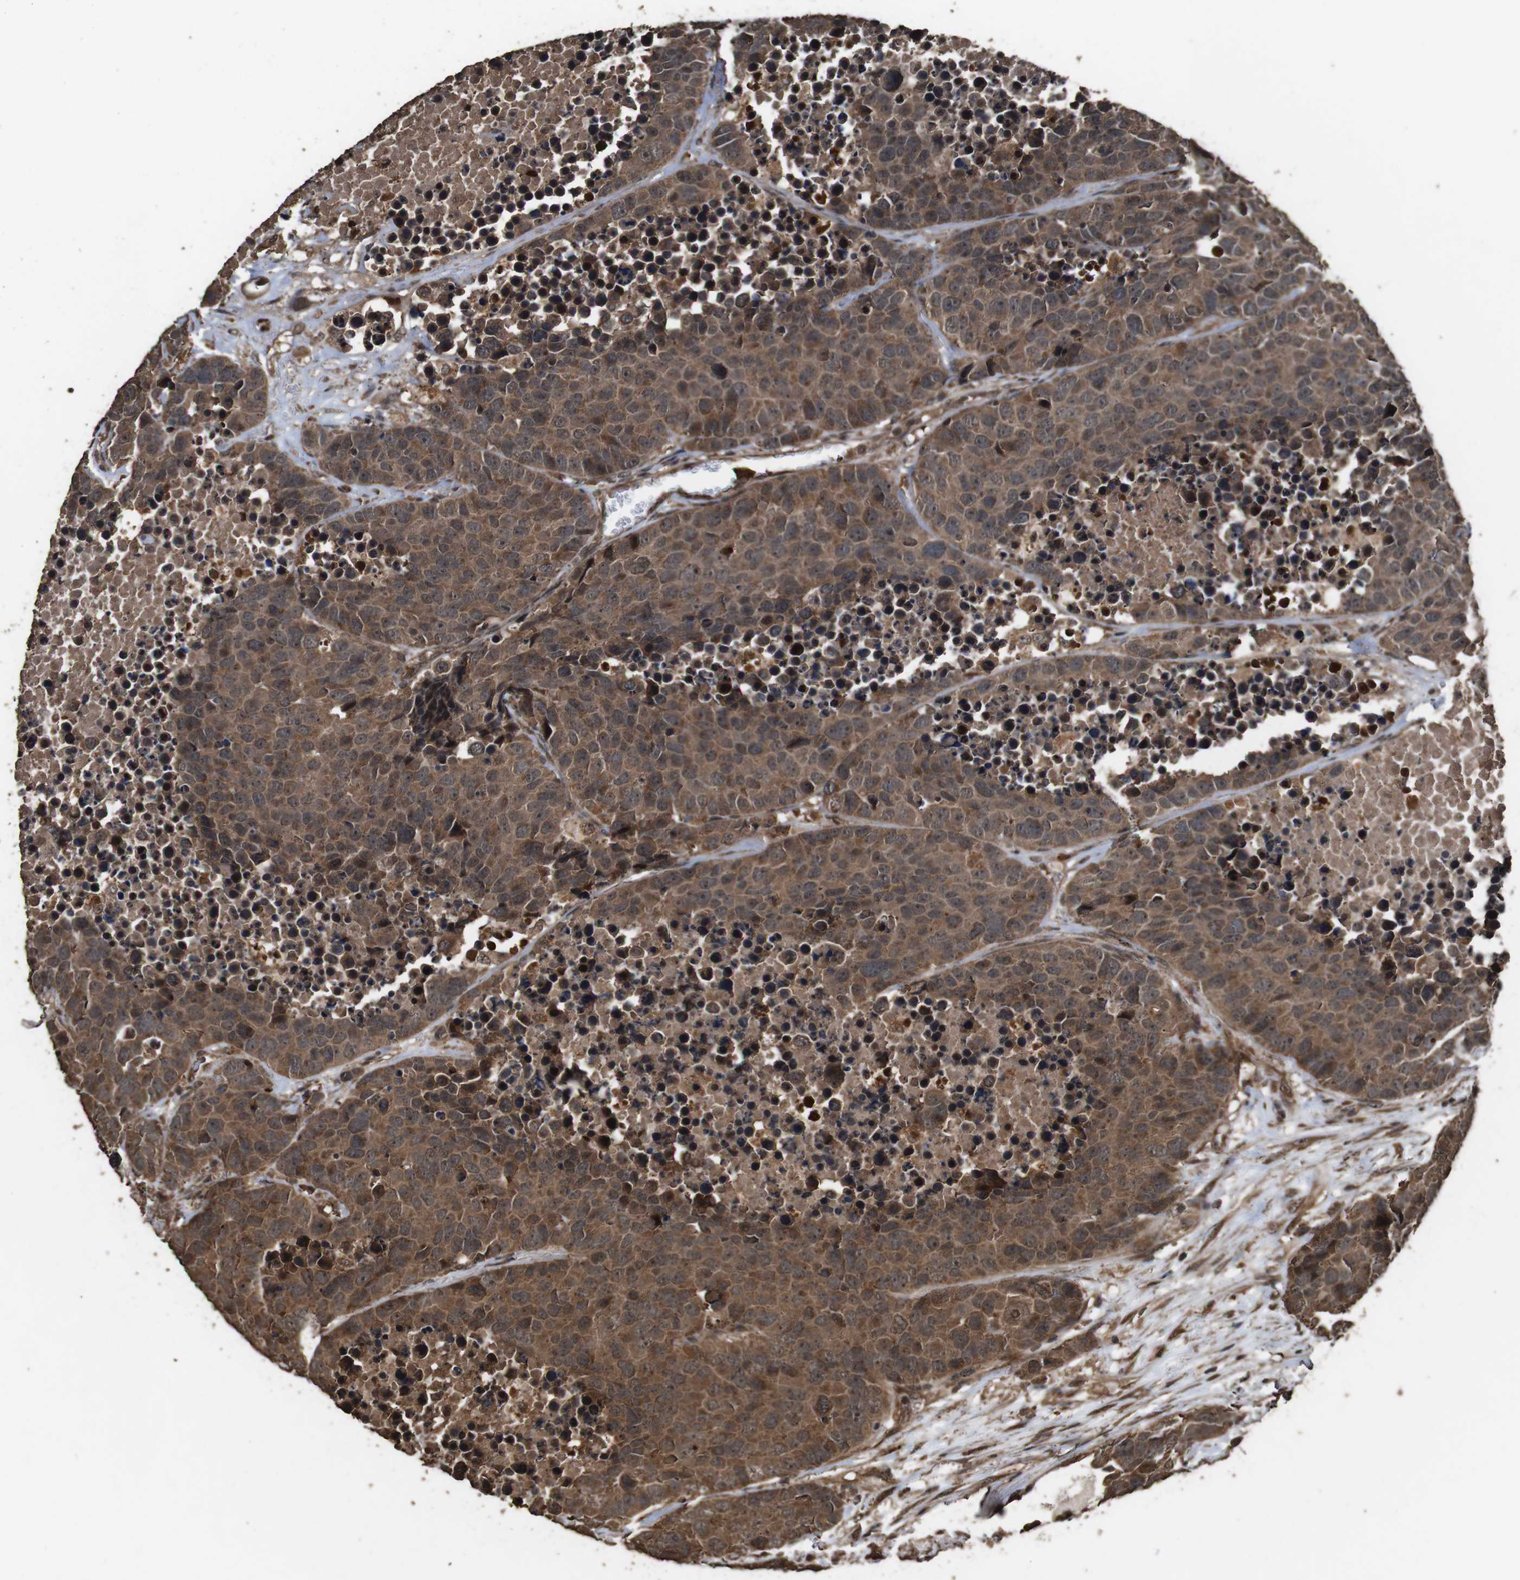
{"staining": {"intensity": "moderate", "quantity": ">75%", "location": "cytoplasmic/membranous"}, "tissue": "carcinoid", "cell_type": "Tumor cells", "image_type": "cancer", "snomed": [{"axis": "morphology", "description": "Carcinoid, malignant, NOS"}, {"axis": "topography", "description": "Lung"}], "caption": "Malignant carcinoid was stained to show a protein in brown. There is medium levels of moderate cytoplasmic/membranous staining in approximately >75% of tumor cells. (Stains: DAB in brown, nuclei in blue, Microscopy: brightfield microscopy at high magnification).", "gene": "RRAS2", "patient": {"sex": "male", "age": 60}}